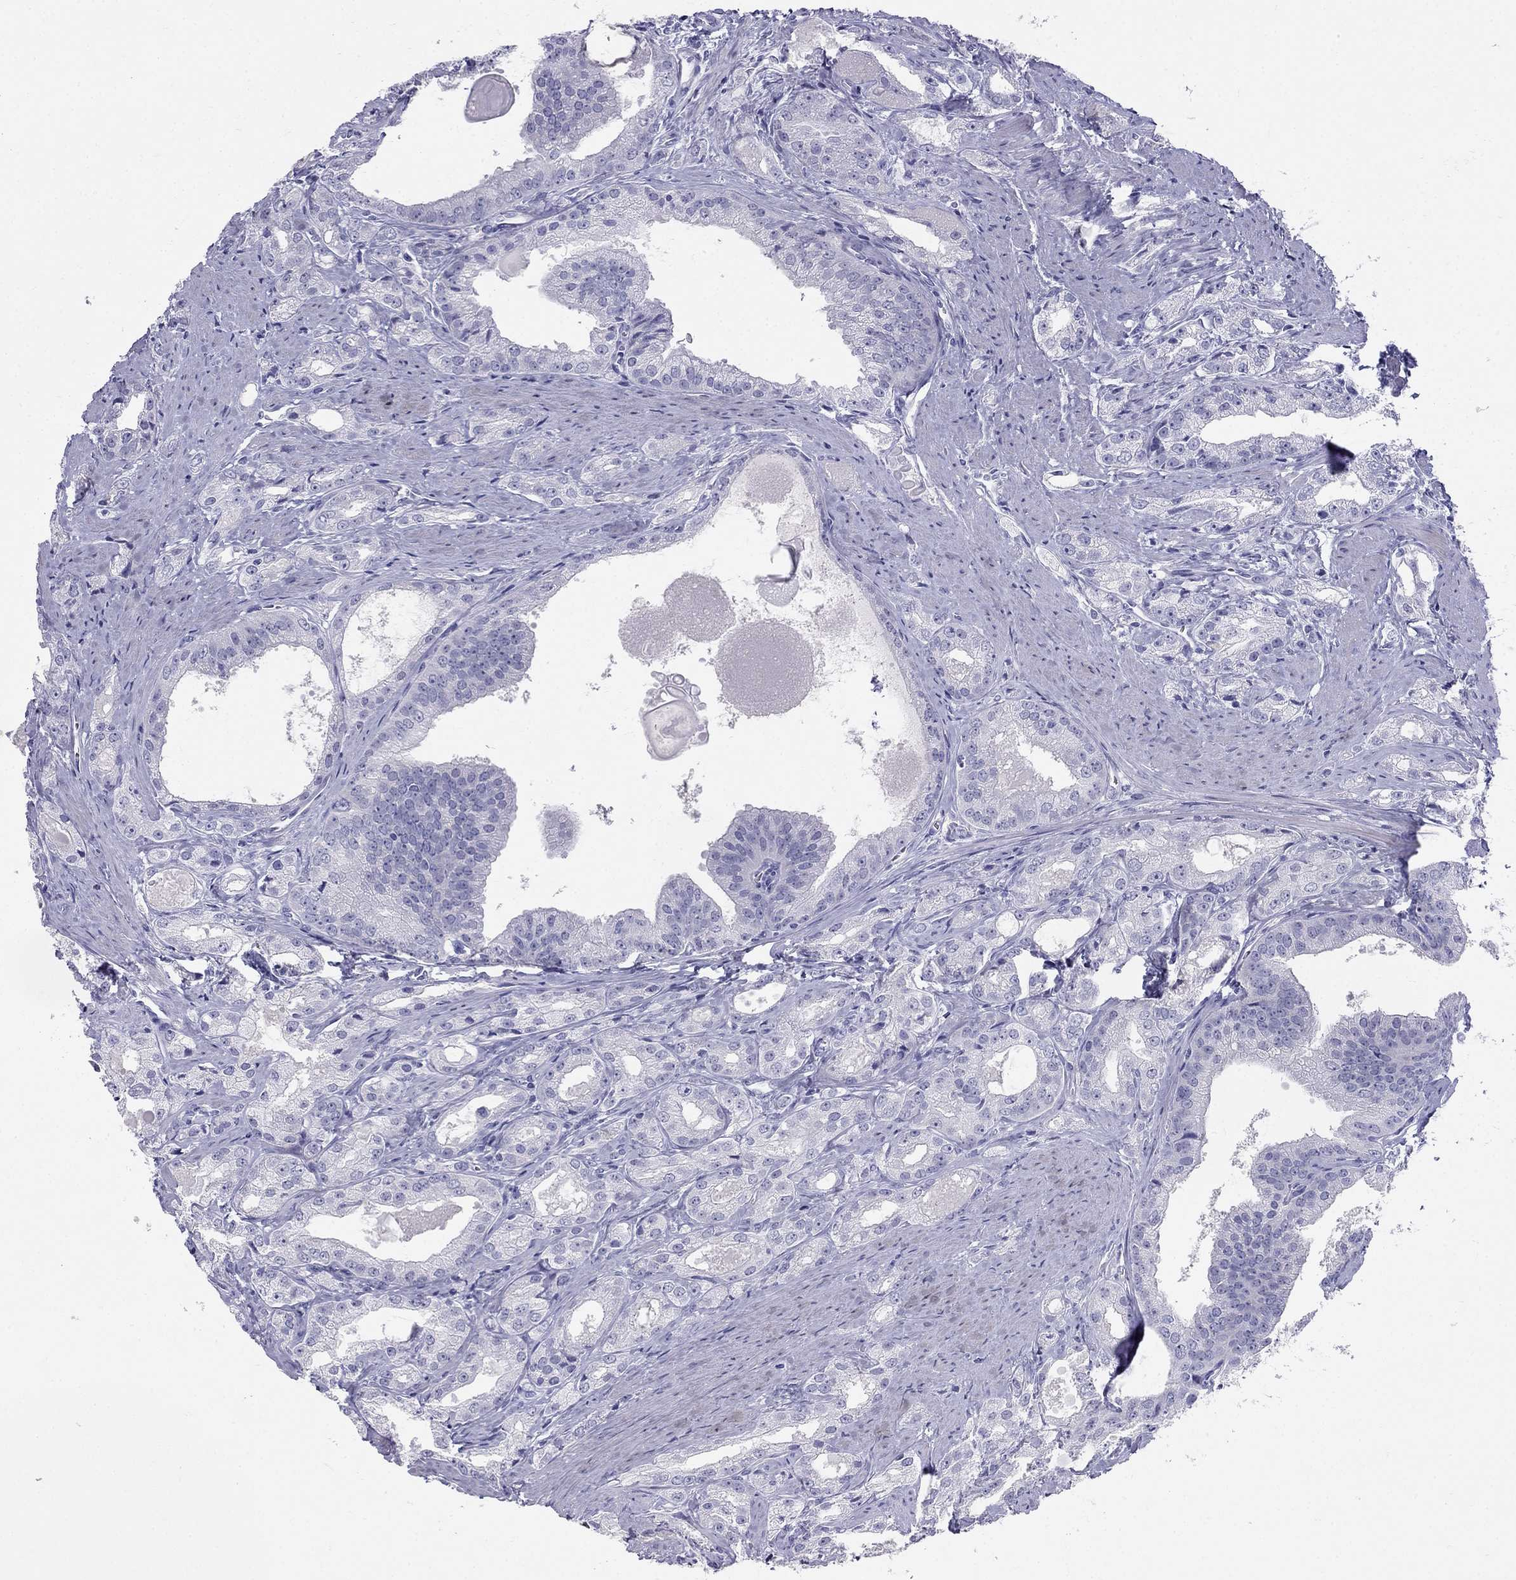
{"staining": {"intensity": "negative", "quantity": "none", "location": "none"}, "tissue": "prostate cancer", "cell_type": "Tumor cells", "image_type": "cancer", "snomed": [{"axis": "morphology", "description": "Adenocarcinoma, NOS"}, {"axis": "morphology", "description": "Adenocarcinoma, High grade"}, {"axis": "topography", "description": "Prostate"}], "caption": "An image of human adenocarcinoma (prostate) is negative for staining in tumor cells.", "gene": "RFLNA", "patient": {"sex": "male", "age": 70}}